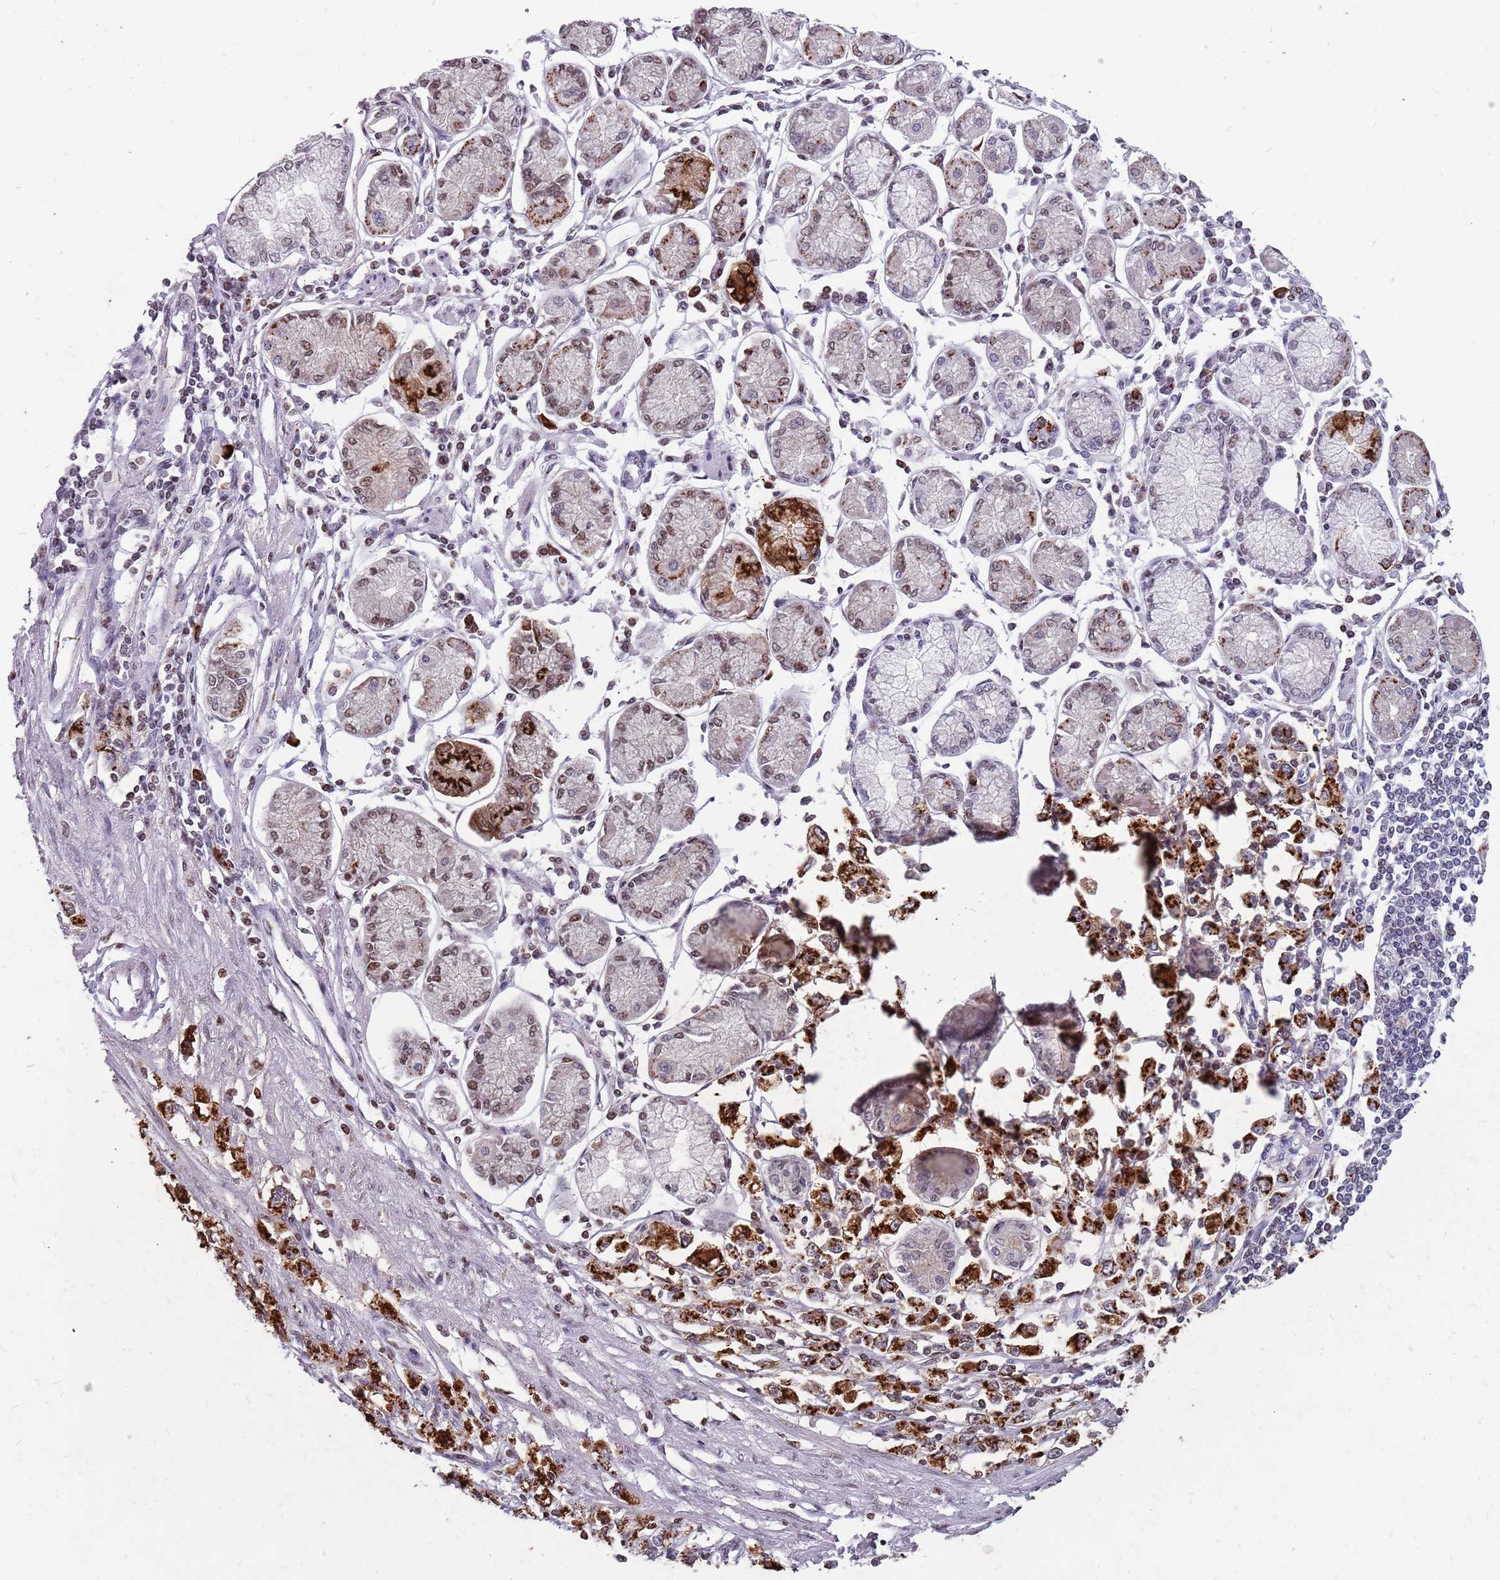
{"staining": {"intensity": "strong", "quantity": "25%-75%", "location": "cytoplasmic/membranous"}, "tissue": "stomach cancer", "cell_type": "Tumor cells", "image_type": "cancer", "snomed": [{"axis": "morphology", "description": "Adenocarcinoma, NOS"}, {"axis": "topography", "description": "Stomach"}], "caption": "Brown immunohistochemical staining in stomach cancer (adenocarcinoma) exhibits strong cytoplasmic/membranous positivity in about 25%-75% of tumor cells.", "gene": "NEK6", "patient": {"sex": "female", "age": 59}}